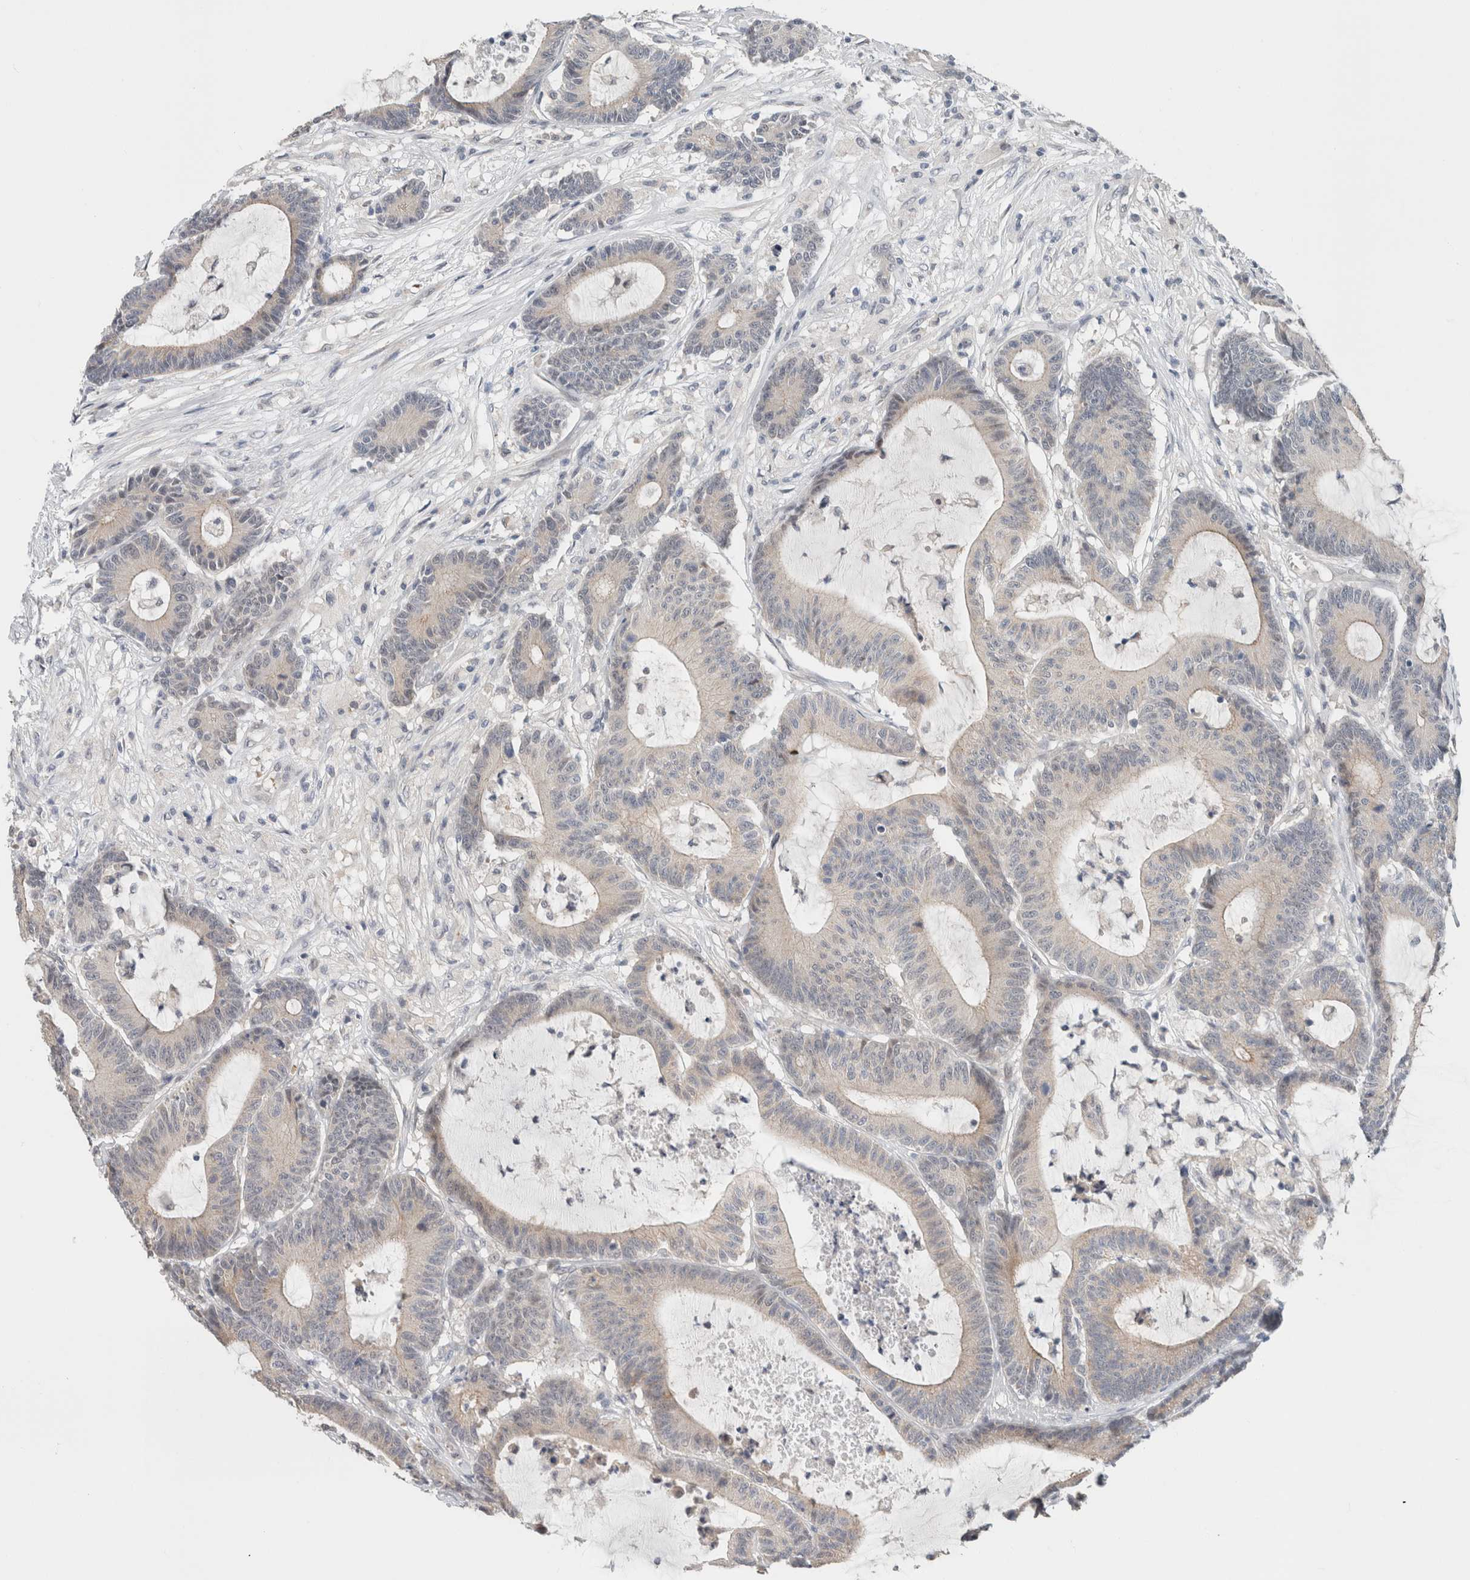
{"staining": {"intensity": "negative", "quantity": "none", "location": "none"}, "tissue": "colorectal cancer", "cell_type": "Tumor cells", "image_type": "cancer", "snomed": [{"axis": "morphology", "description": "Adenocarcinoma, NOS"}, {"axis": "topography", "description": "Colon"}], "caption": "Human colorectal adenocarcinoma stained for a protein using IHC reveals no positivity in tumor cells.", "gene": "CRAT", "patient": {"sex": "female", "age": 84}}